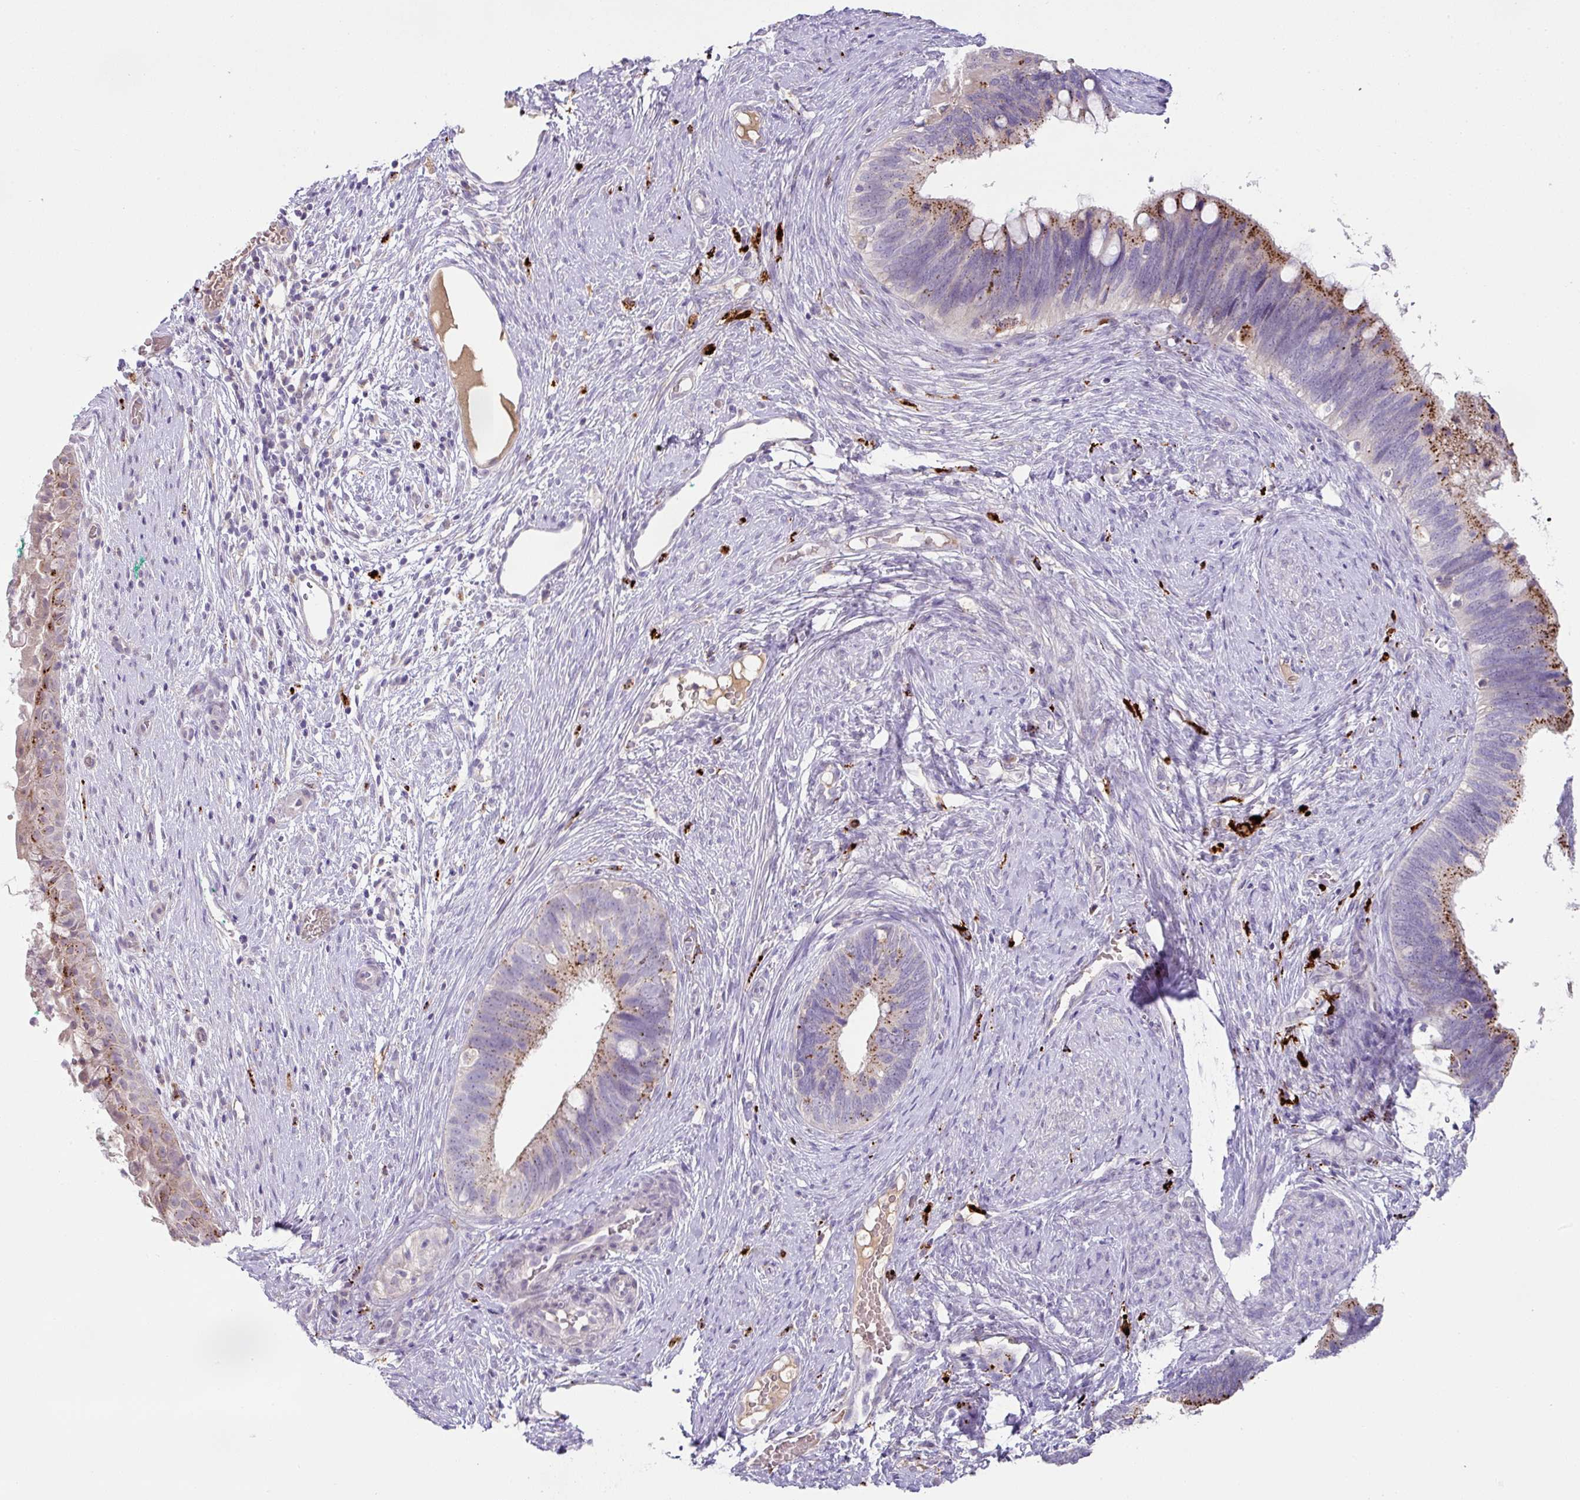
{"staining": {"intensity": "moderate", "quantity": "25%-75%", "location": "cytoplasmic/membranous"}, "tissue": "cervical cancer", "cell_type": "Tumor cells", "image_type": "cancer", "snomed": [{"axis": "morphology", "description": "Adenocarcinoma, NOS"}, {"axis": "topography", "description": "Cervix"}], "caption": "High-power microscopy captured an immunohistochemistry (IHC) photomicrograph of adenocarcinoma (cervical), revealing moderate cytoplasmic/membranous expression in approximately 25%-75% of tumor cells.", "gene": "PLEKHH3", "patient": {"sex": "female", "age": 42}}